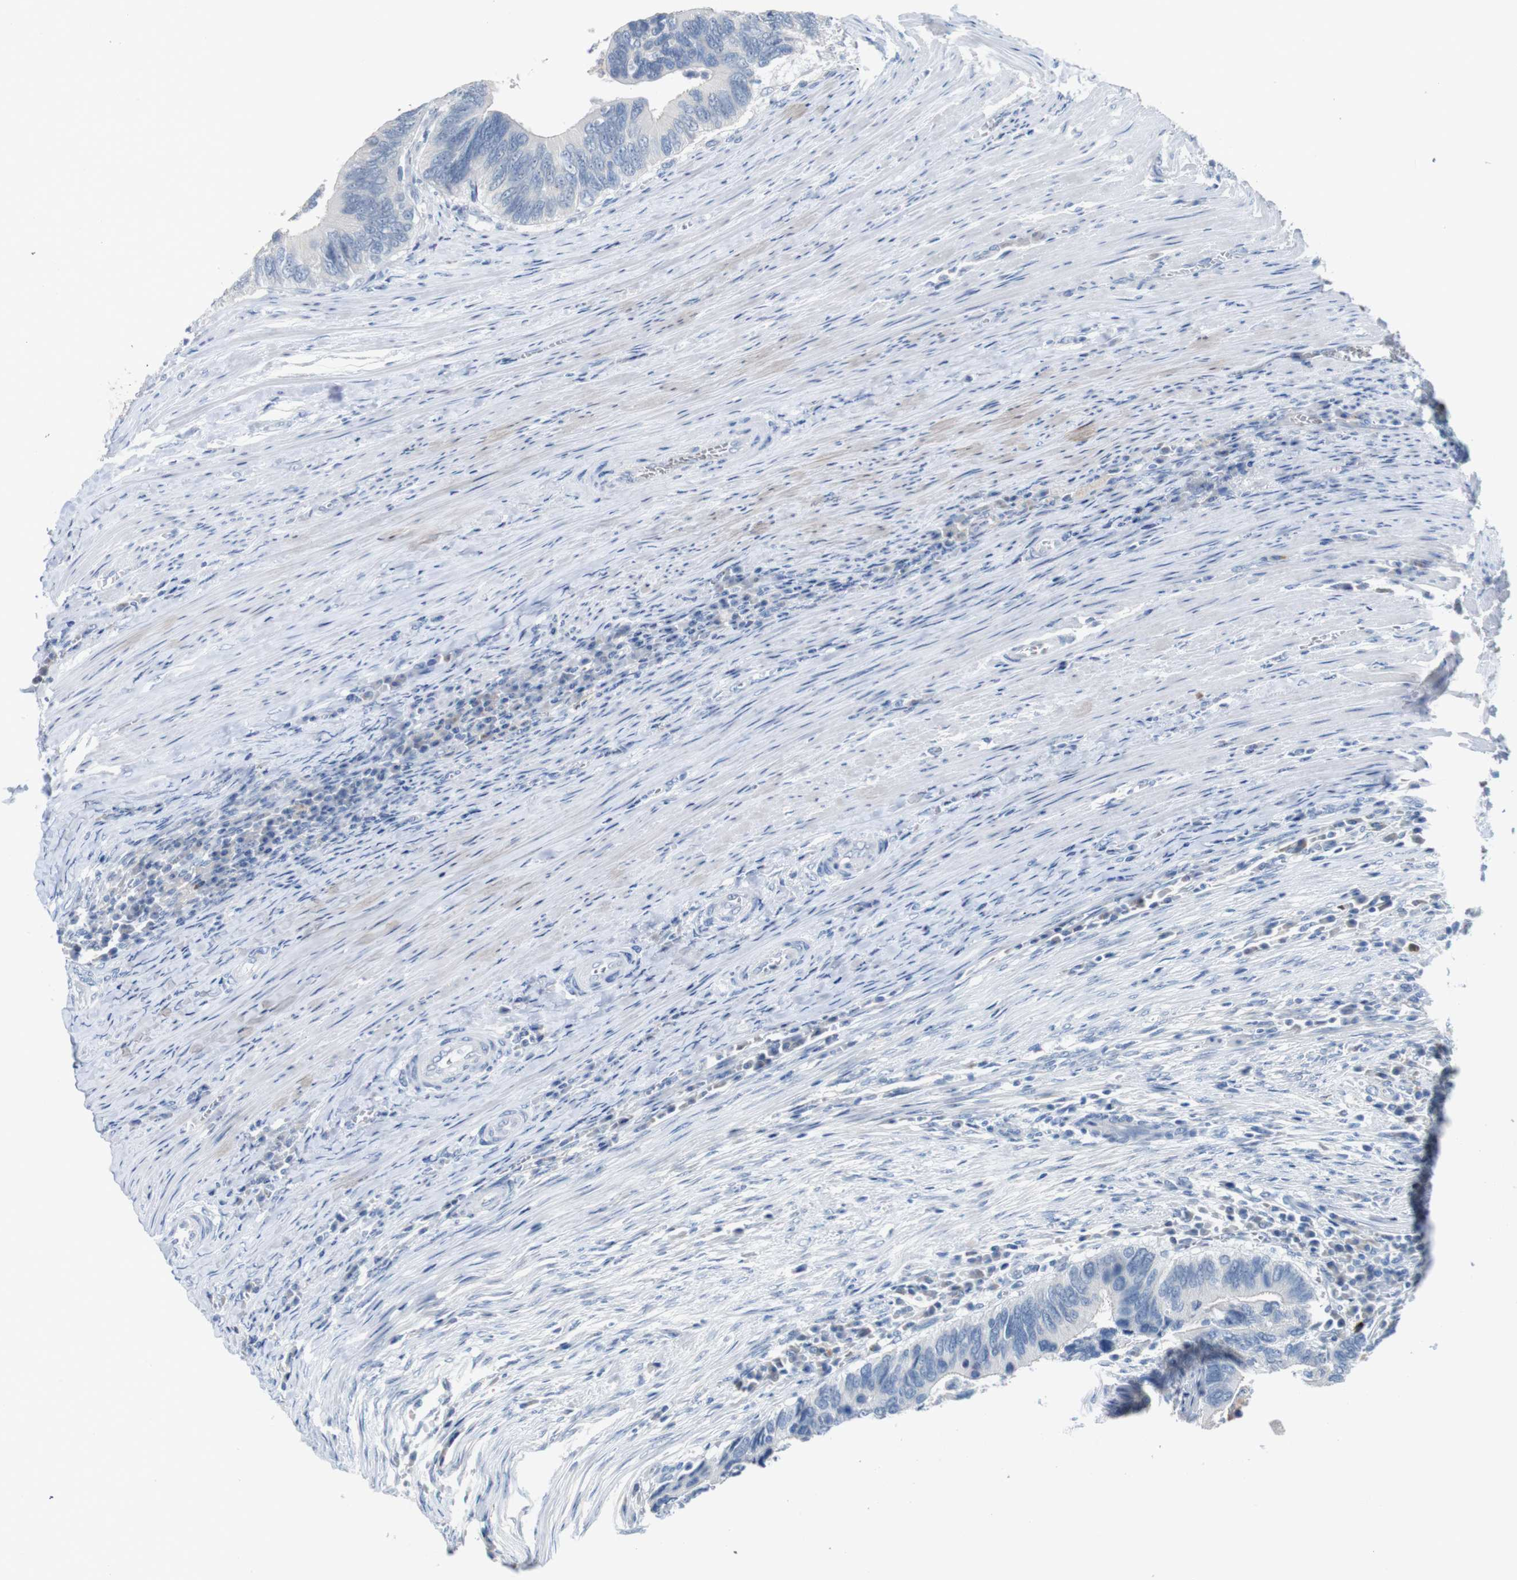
{"staining": {"intensity": "negative", "quantity": "none", "location": "none"}, "tissue": "colorectal cancer", "cell_type": "Tumor cells", "image_type": "cancer", "snomed": [{"axis": "morphology", "description": "Adenocarcinoma, NOS"}, {"axis": "topography", "description": "Colon"}], "caption": "An image of colorectal cancer (adenocarcinoma) stained for a protein exhibits no brown staining in tumor cells.", "gene": "SLC2A8", "patient": {"sex": "male", "age": 72}}